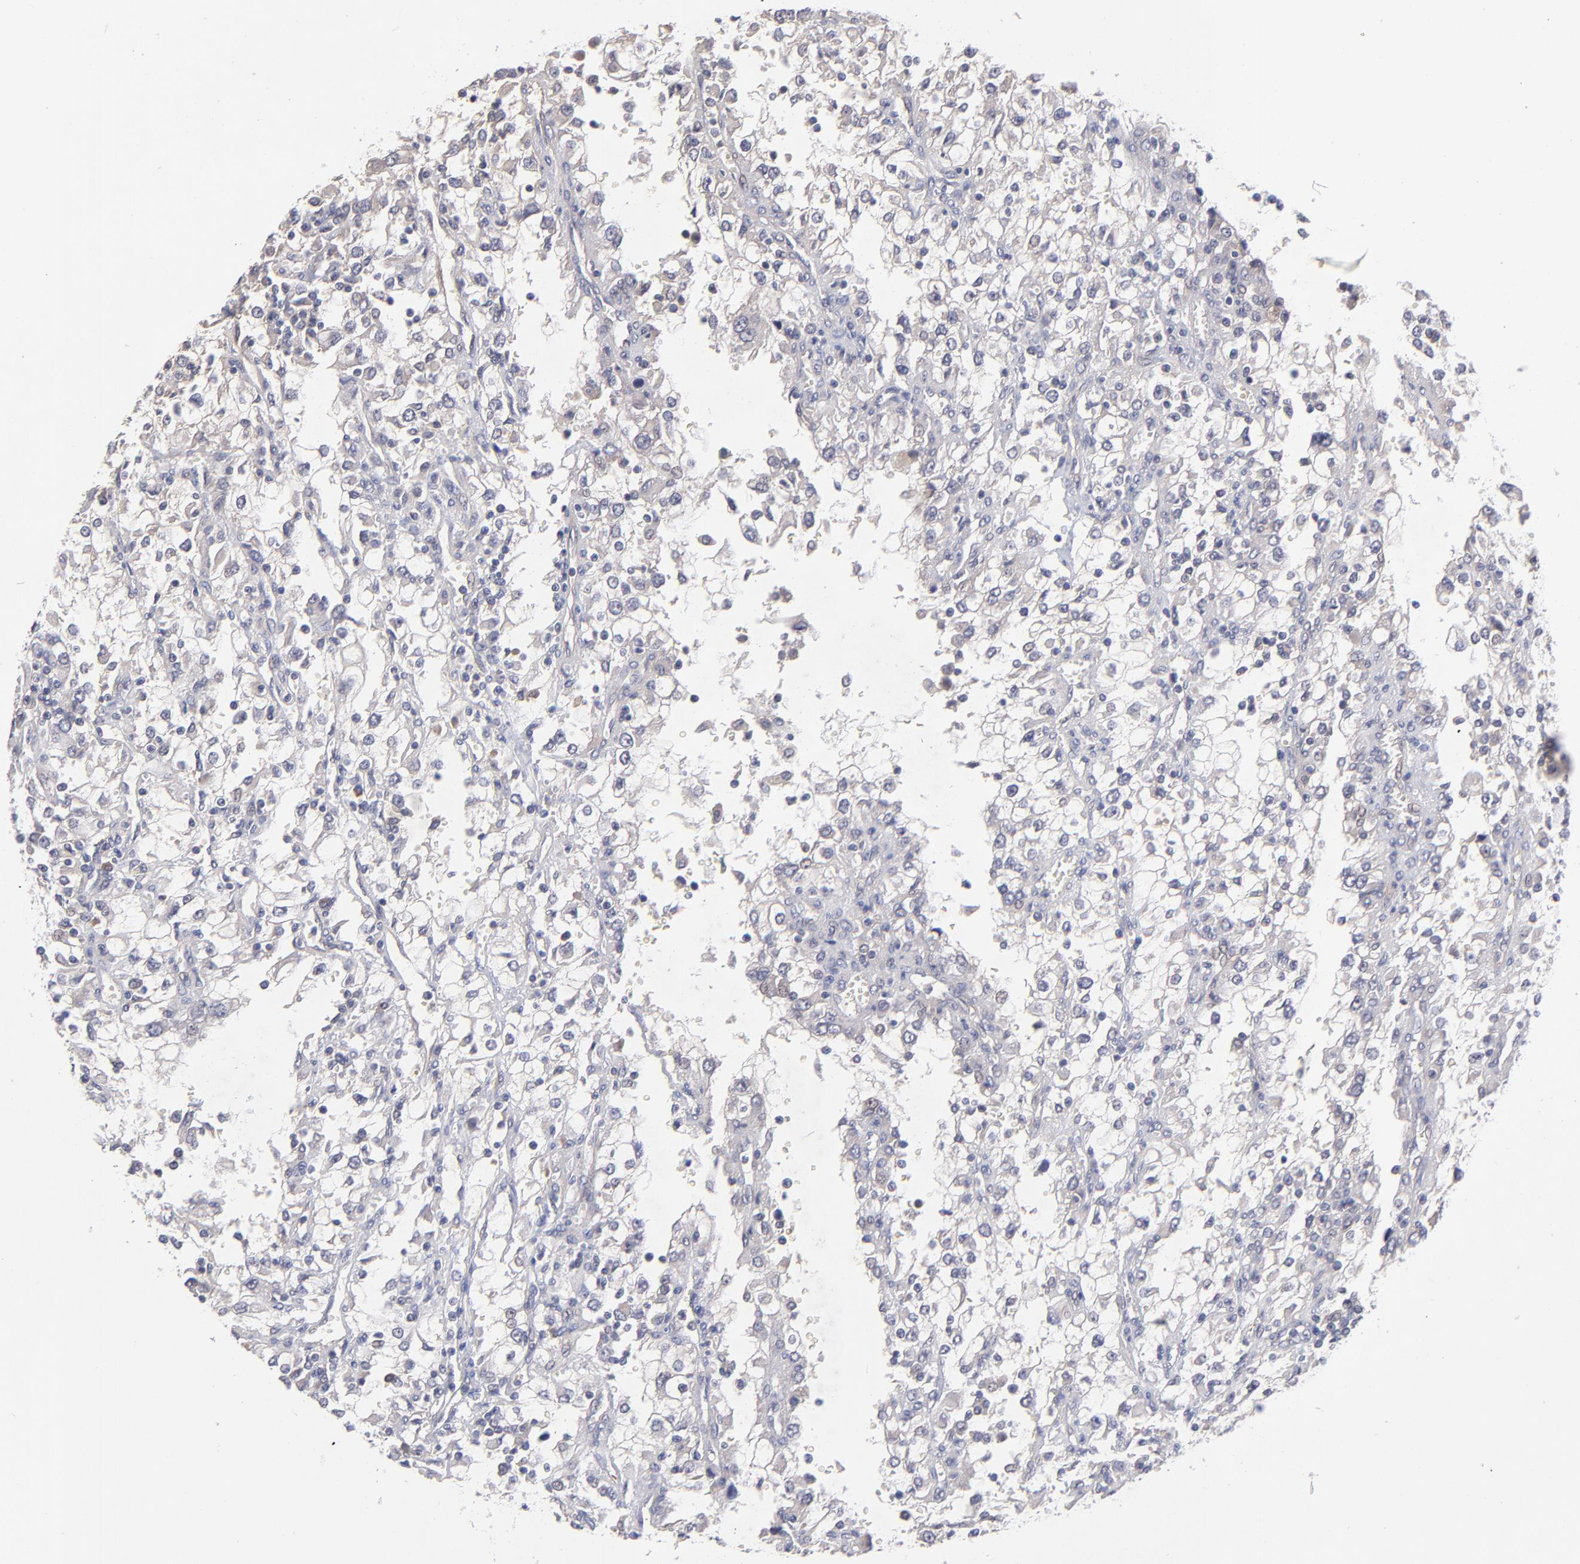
{"staining": {"intensity": "negative", "quantity": "none", "location": "none"}, "tissue": "renal cancer", "cell_type": "Tumor cells", "image_type": "cancer", "snomed": [{"axis": "morphology", "description": "Adenocarcinoma, NOS"}, {"axis": "topography", "description": "Kidney"}], "caption": "Tumor cells show no significant protein positivity in adenocarcinoma (renal).", "gene": "ZNF780B", "patient": {"sex": "female", "age": 52}}